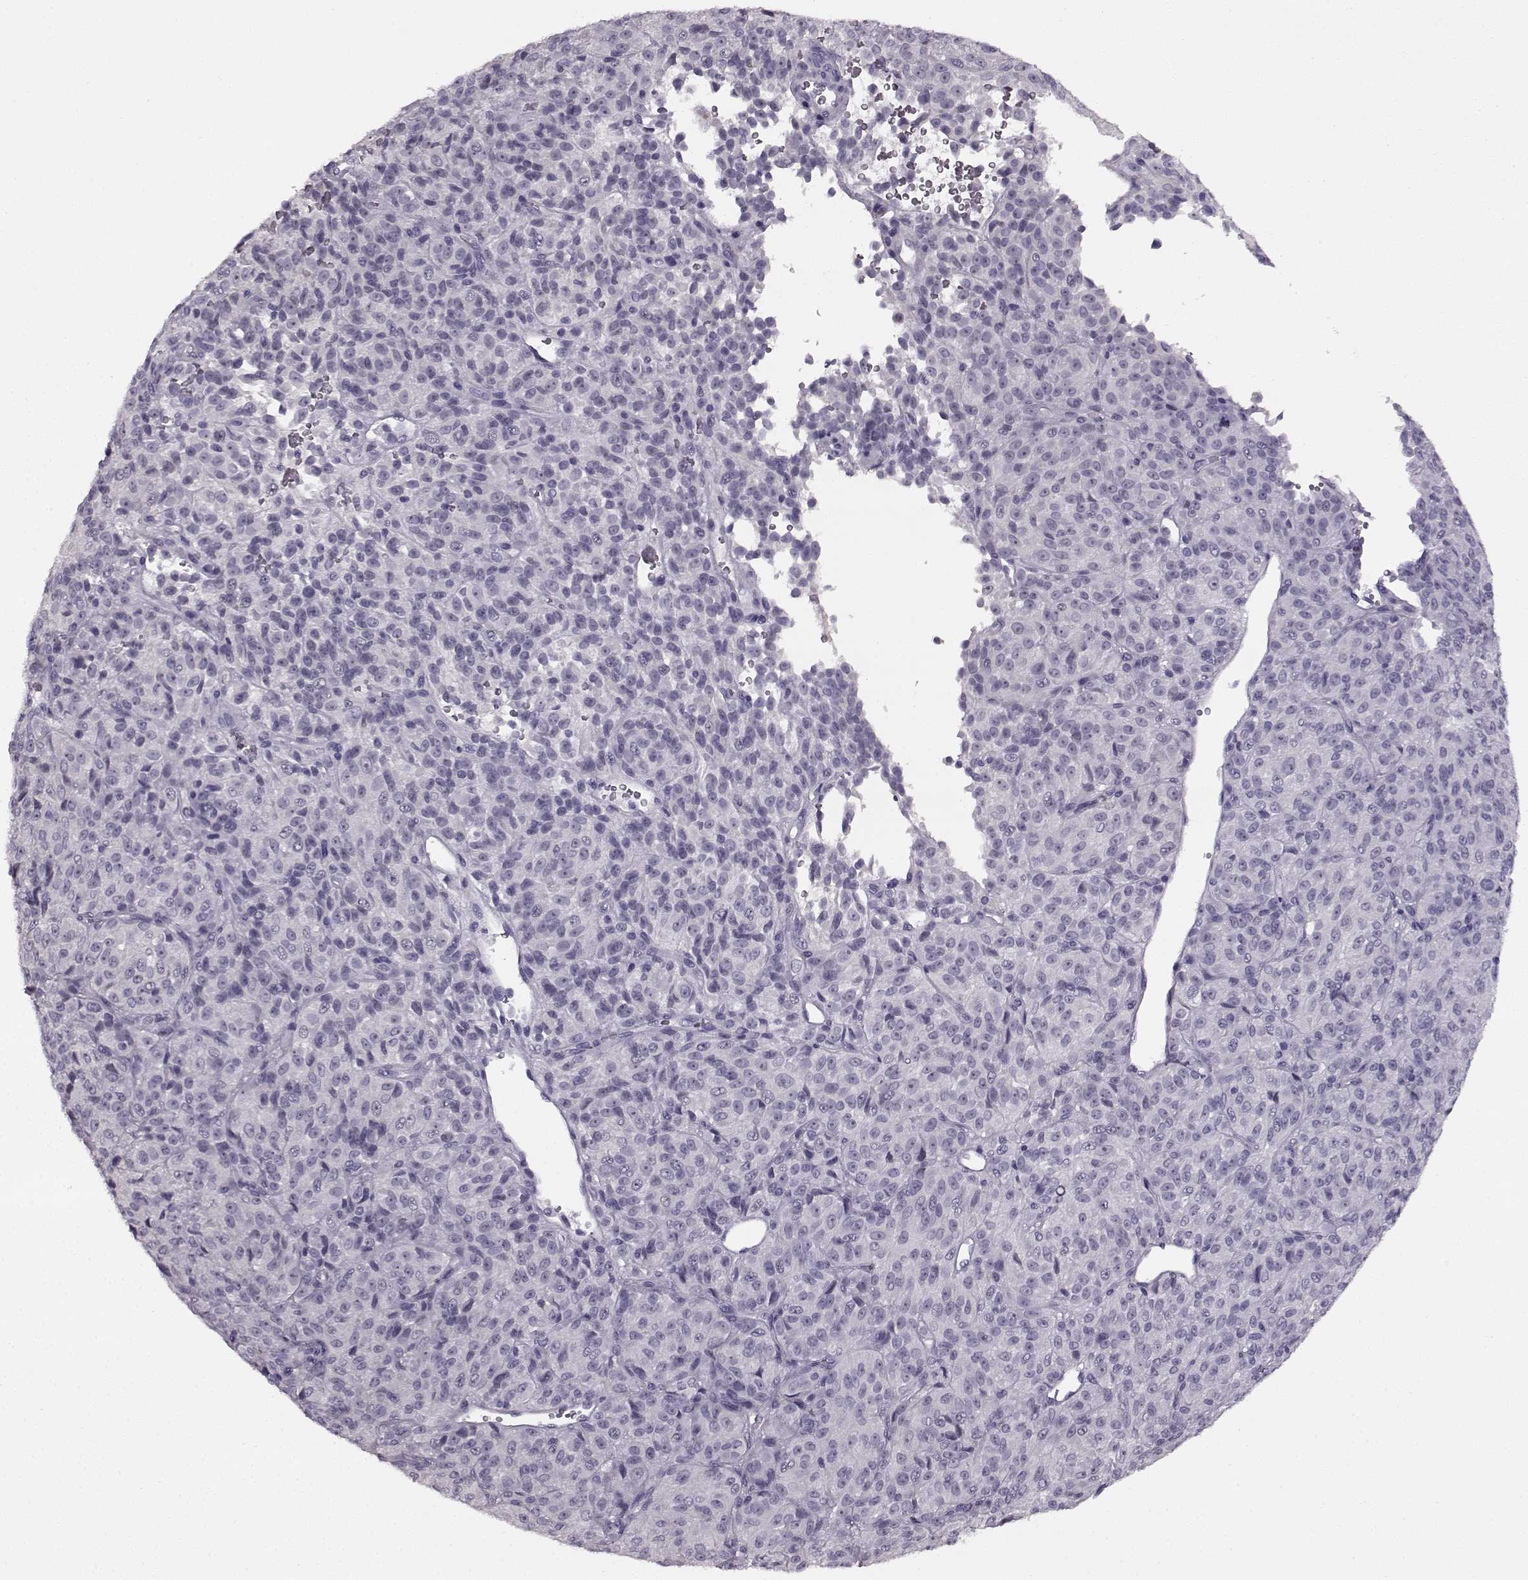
{"staining": {"intensity": "negative", "quantity": "none", "location": "none"}, "tissue": "melanoma", "cell_type": "Tumor cells", "image_type": "cancer", "snomed": [{"axis": "morphology", "description": "Malignant melanoma, Metastatic site"}, {"axis": "topography", "description": "Brain"}], "caption": "IHC photomicrograph of melanoma stained for a protein (brown), which shows no positivity in tumor cells. (Brightfield microscopy of DAB (3,3'-diaminobenzidine) immunohistochemistry (IHC) at high magnification).", "gene": "PRPH2", "patient": {"sex": "female", "age": 56}}